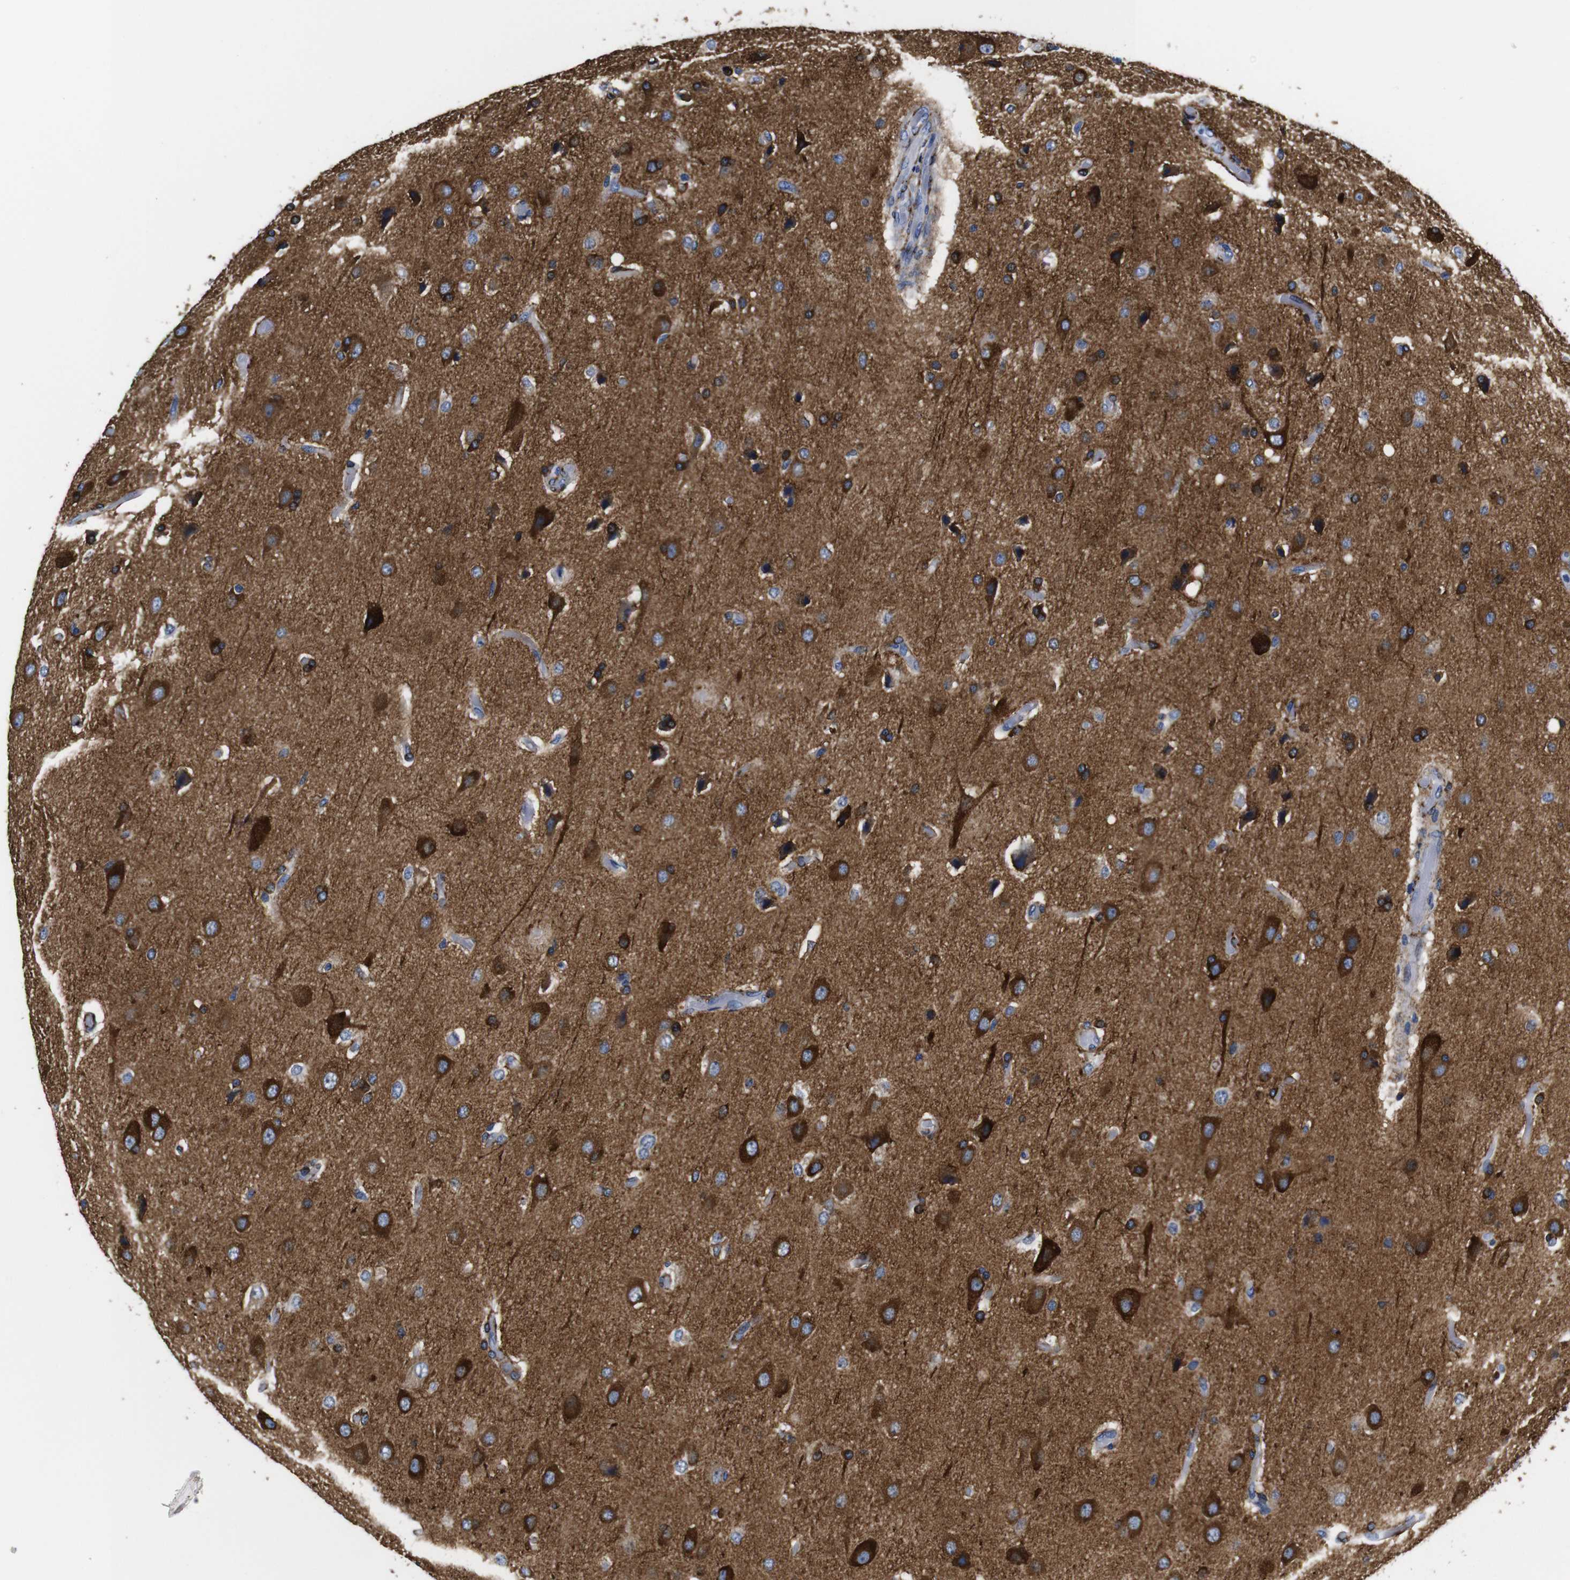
{"staining": {"intensity": "moderate", "quantity": ">75%", "location": "cytoplasmic/membranous"}, "tissue": "glioma", "cell_type": "Tumor cells", "image_type": "cancer", "snomed": [{"axis": "morphology", "description": "Normal tissue, NOS"}, {"axis": "morphology", "description": "Glioma, malignant, High grade"}, {"axis": "topography", "description": "Cerebral cortex"}], "caption": "IHC image of neoplastic tissue: human high-grade glioma (malignant) stained using IHC exhibits medium levels of moderate protein expression localized specifically in the cytoplasmic/membranous of tumor cells, appearing as a cytoplasmic/membranous brown color.", "gene": "LRIG1", "patient": {"sex": "male", "age": 77}}